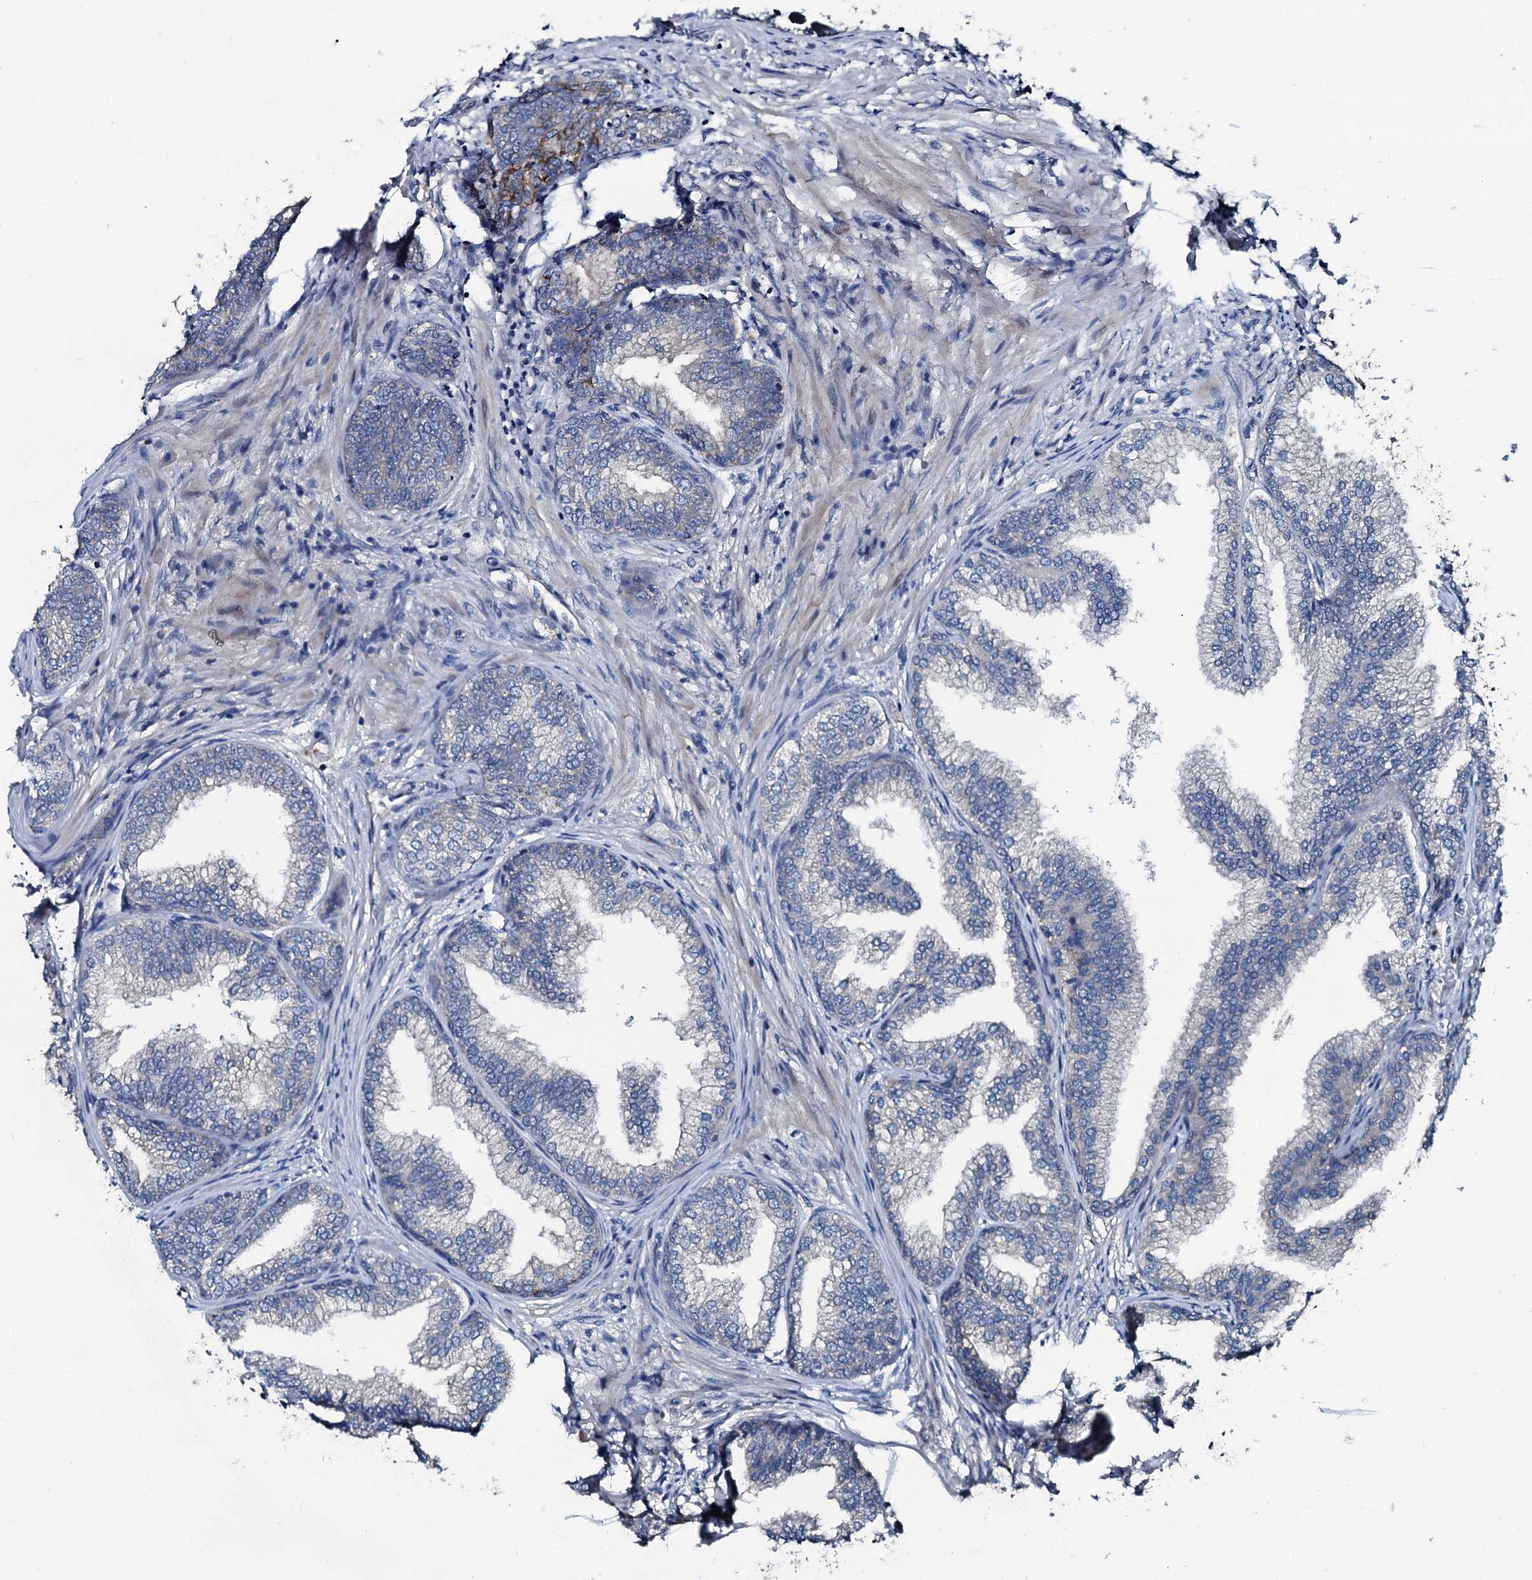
{"staining": {"intensity": "moderate", "quantity": "<25%", "location": "cytoplasmic/membranous"}, "tissue": "prostate", "cell_type": "Glandular cells", "image_type": "normal", "snomed": [{"axis": "morphology", "description": "Normal tissue, NOS"}, {"axis": "topography", "description": "Prostate"}], "caption": "Moderate cytoplasmic/membranous expression for a protein is identified in about <25% of glandular cells of normal prostate using IHC.", "gene": "AARS1", "patient": {"sex": "male", "age": 76}}